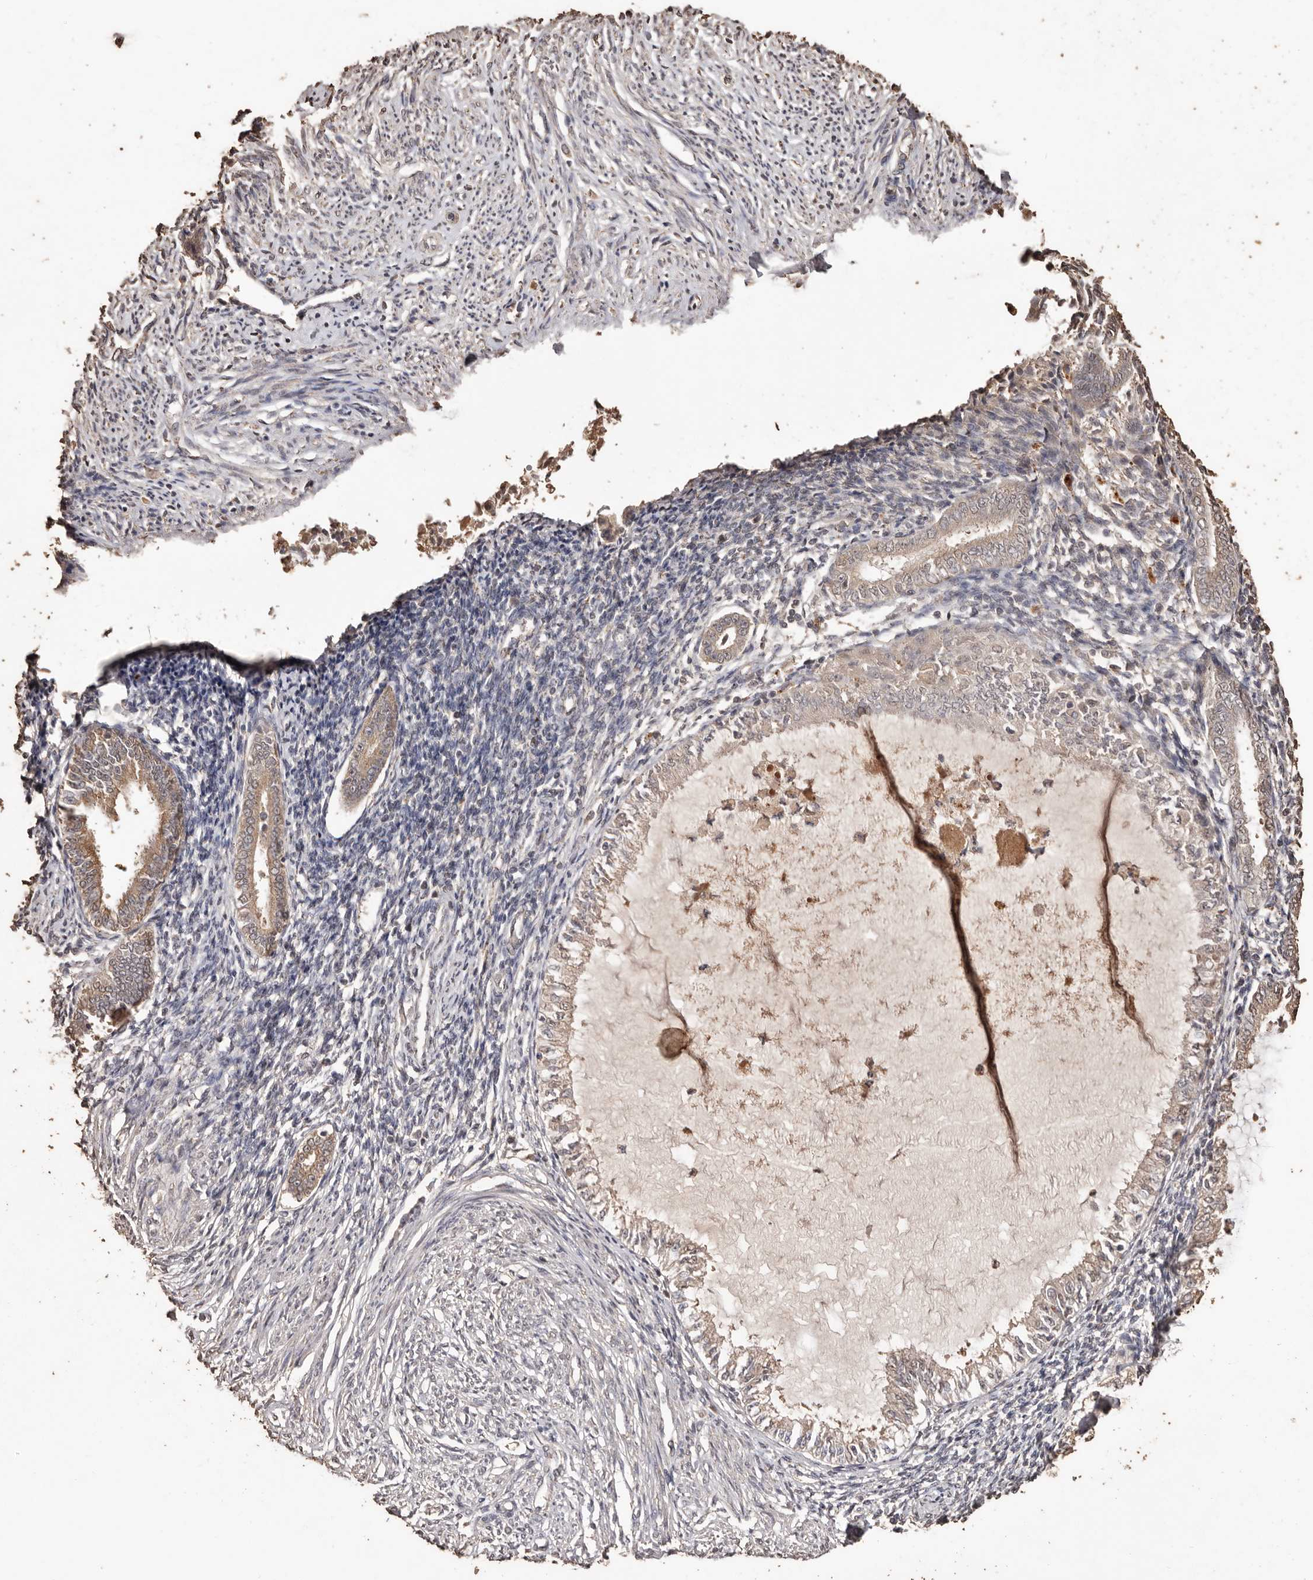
{"staining": {"intensity": "weak", "quantity": "<25%", "location": "nuclear"}, "tissue": "endometrium", "cell_type": "Cells in endometrial stroma", "image_type": "normal", "snomed": [{"axis": "morphology", "description": "Normal tissue, NOS"}, {"axis": "topography", "description": "Endometrium"}], "caption": "High magnification brightfield microscopy of benign endometrium stained with DAB (3,3'-diaminobenzidine) (brown) and counterstained with hematoxylin (blue): cells in endometrial stroma show no significant staining. (DAB (3,3'-diaminobenzidine) IHC, high magnification).", "gene": "PKDCC", "patient": {"sex": "female", "age": 56}}